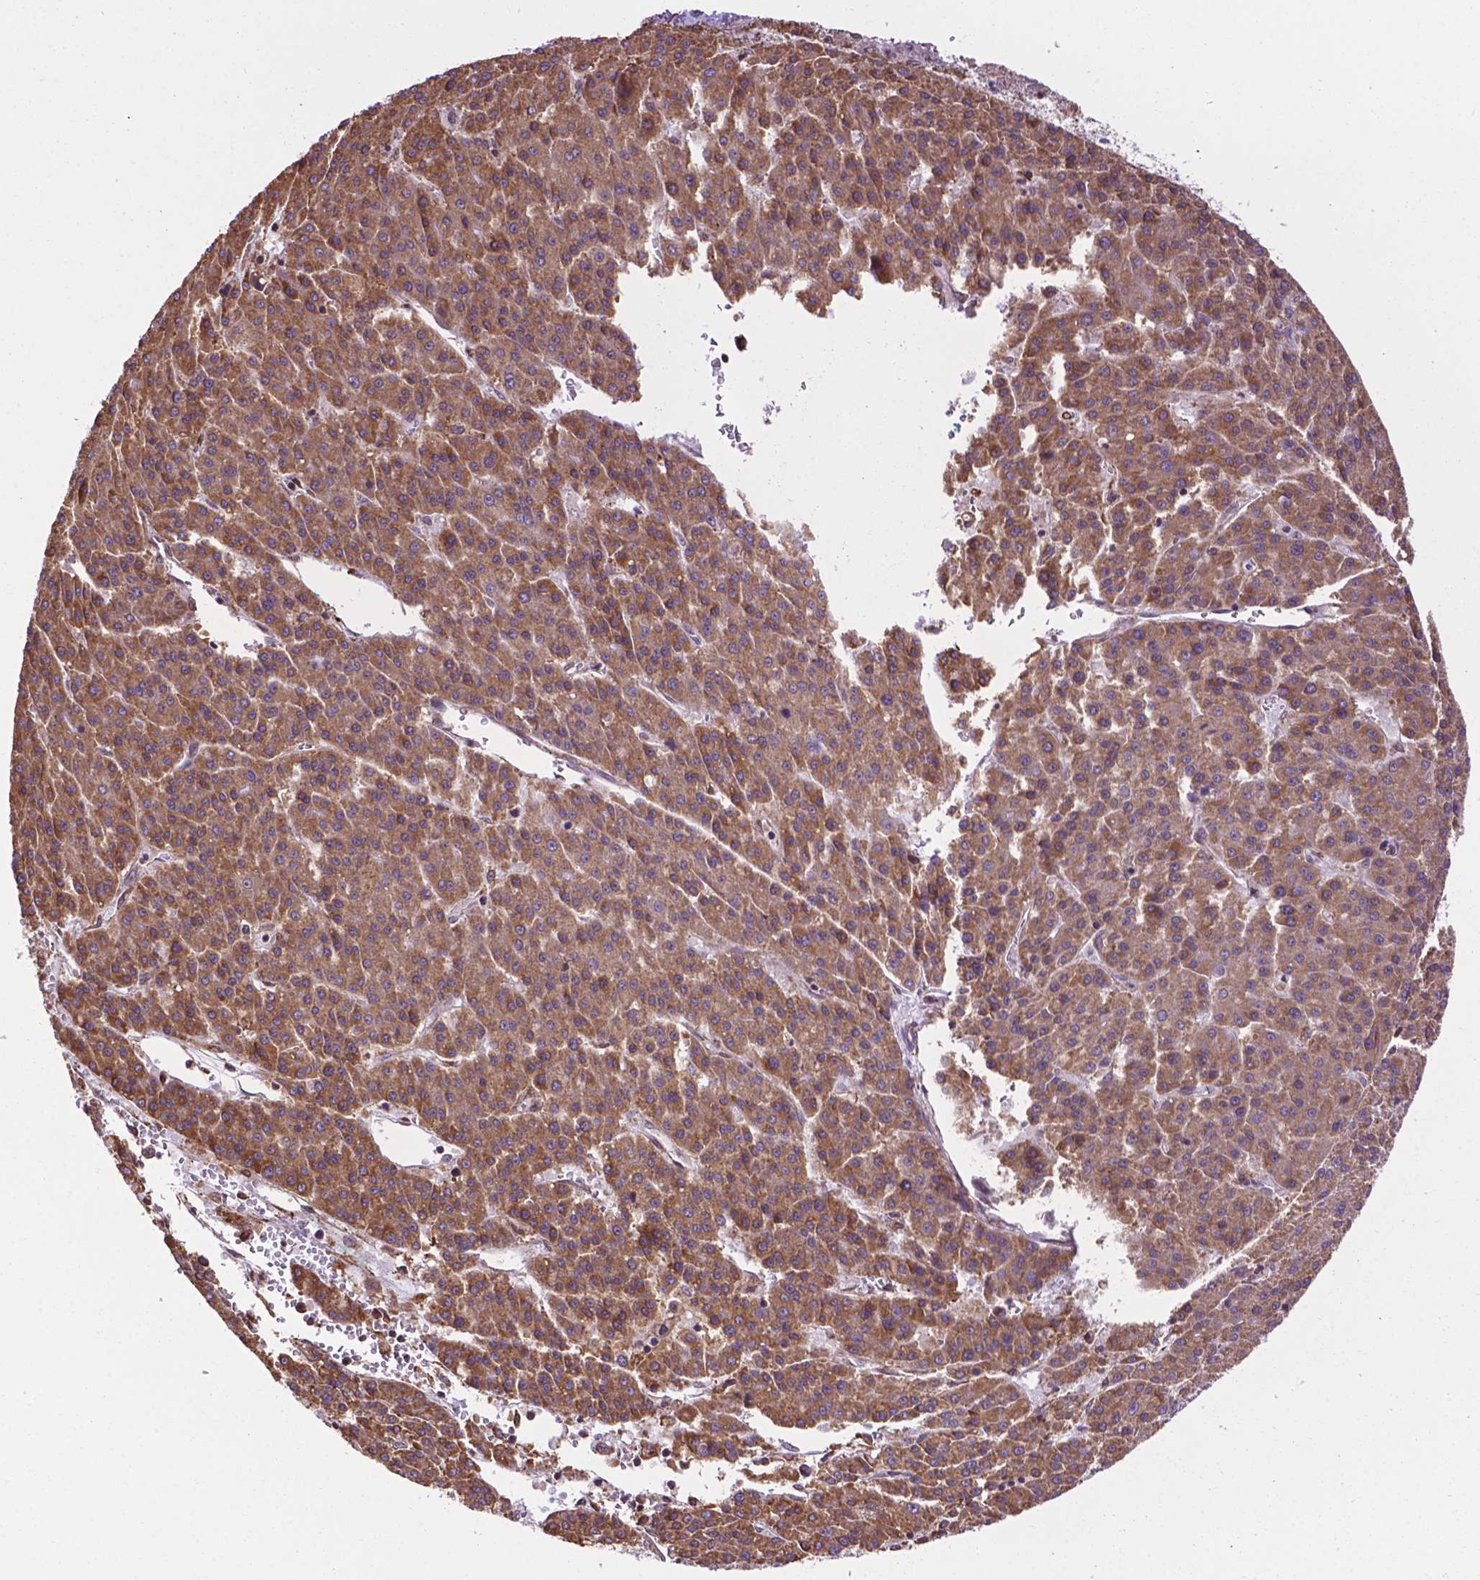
{"staining": {"intensity": "moderate", "quantity": ">75%", "location": "cytoplasmic/membranous"}, "tissue": "liver cancer", "cell_type": "Tumor cells", "image_type": "cancer", "snomed": [{"axis": "morphology", "description": "Carcinoma, Hepatocellular, NOS"}, {"axis": "topography", "description": "Liver"}], "caption": "Human hepatocellular carcinoma (liver) stained for a protein (brown) demonstrates moderate cytoplasmic/membranous positive expression in about >75% of tumor cells.", "gene": "GANAB", "patient": {"sex": "female", "age": 58}}